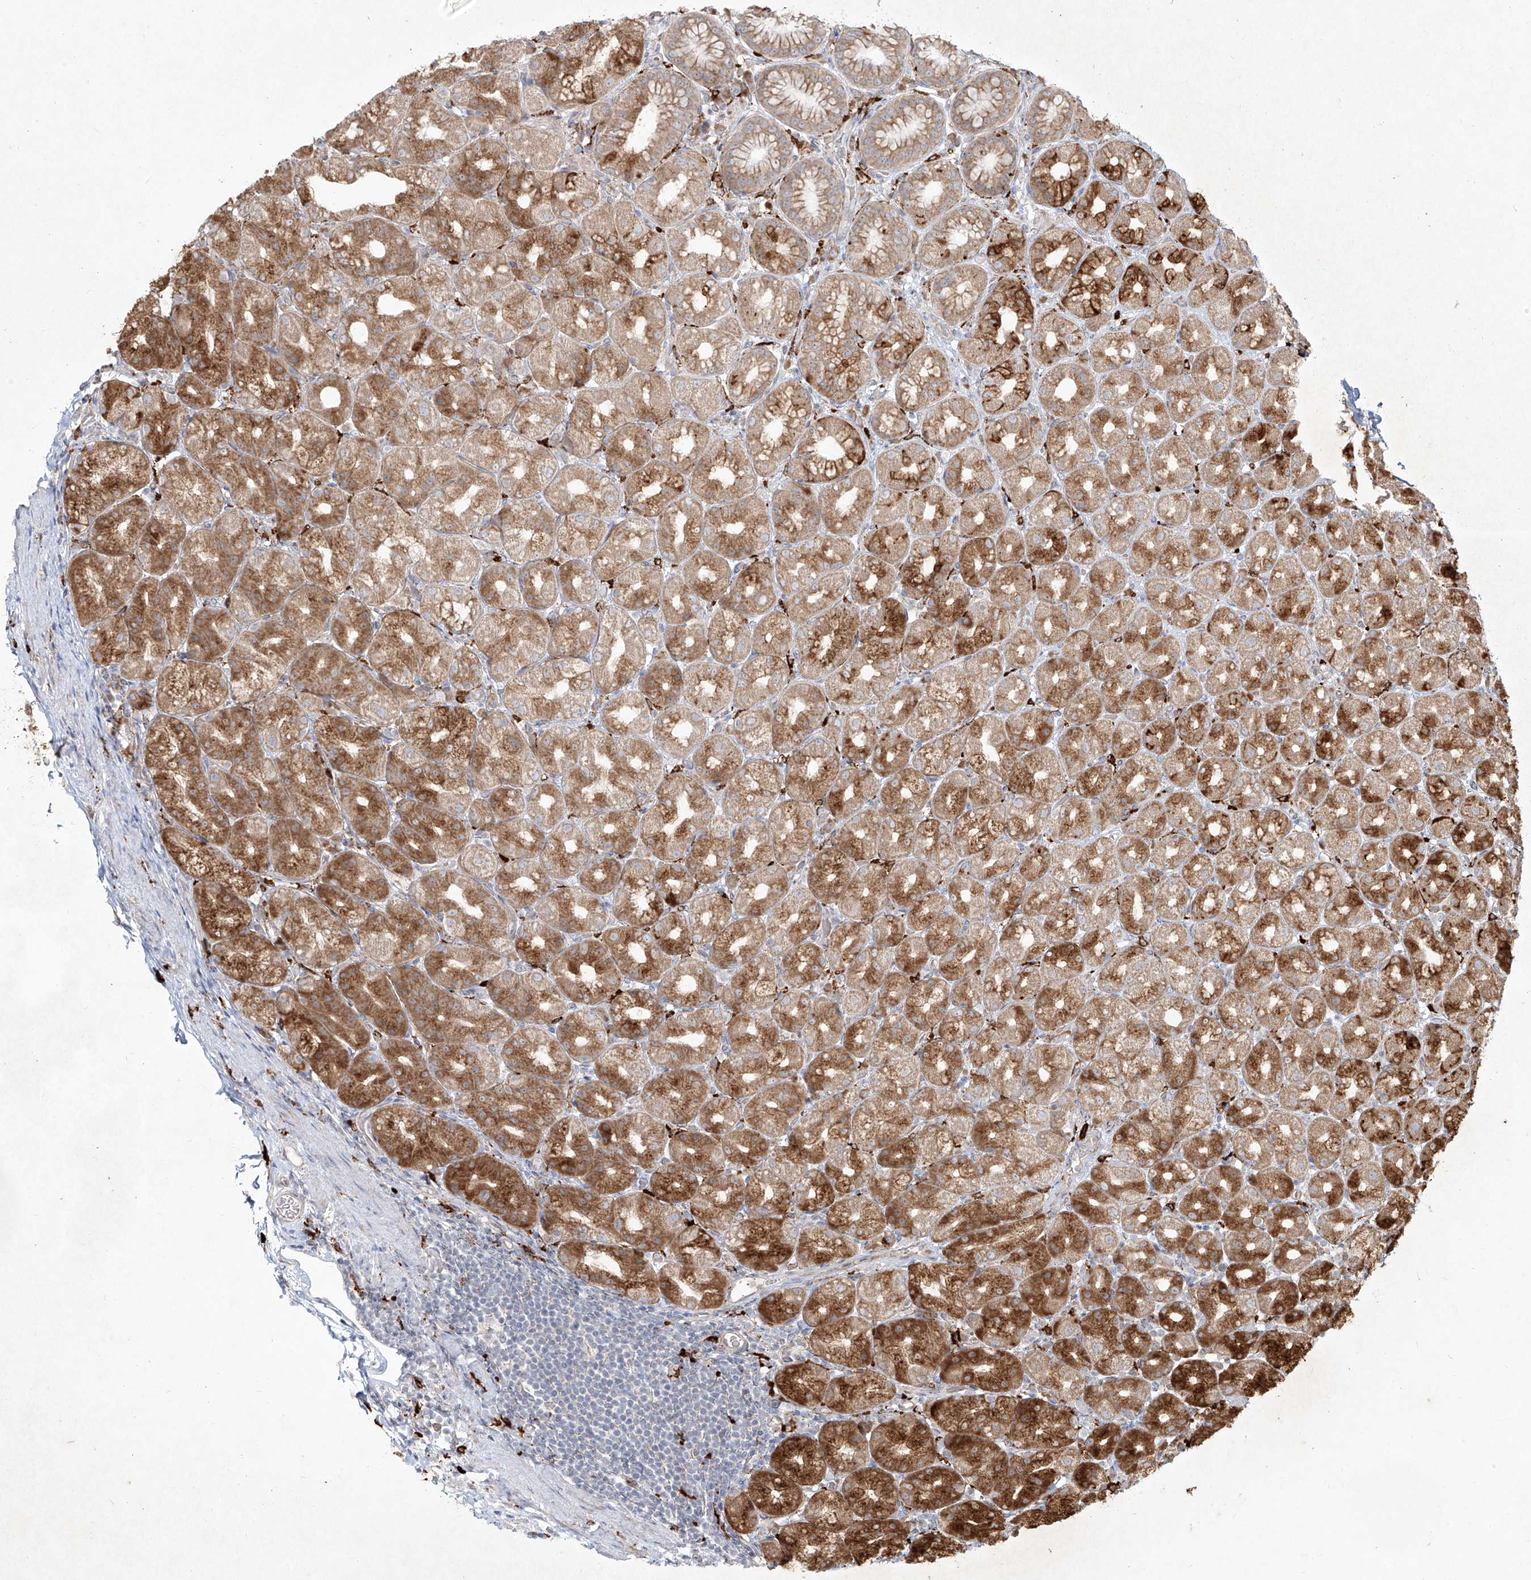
{"staining": {"intensity": "strong", "quantity": "25%-75%", "location": "cytoplasmic/membranous"}, "tissue": "stomach", "cell_type": "Glandular cells", "image_type": "normal", "snomed": [{"axis": "morphology", "description": "Normal tissue, NOS"}, {"axis": "topography", "description": "Stomach, upper"}], "caption": "Protein expression analysis of unremarkable human stomach reveals strong cytoplasmic/membranous positivity in about 25%-75% of glandular cells.", "gene": "CD209", "patient": {"sex": "male", "age": 68}}